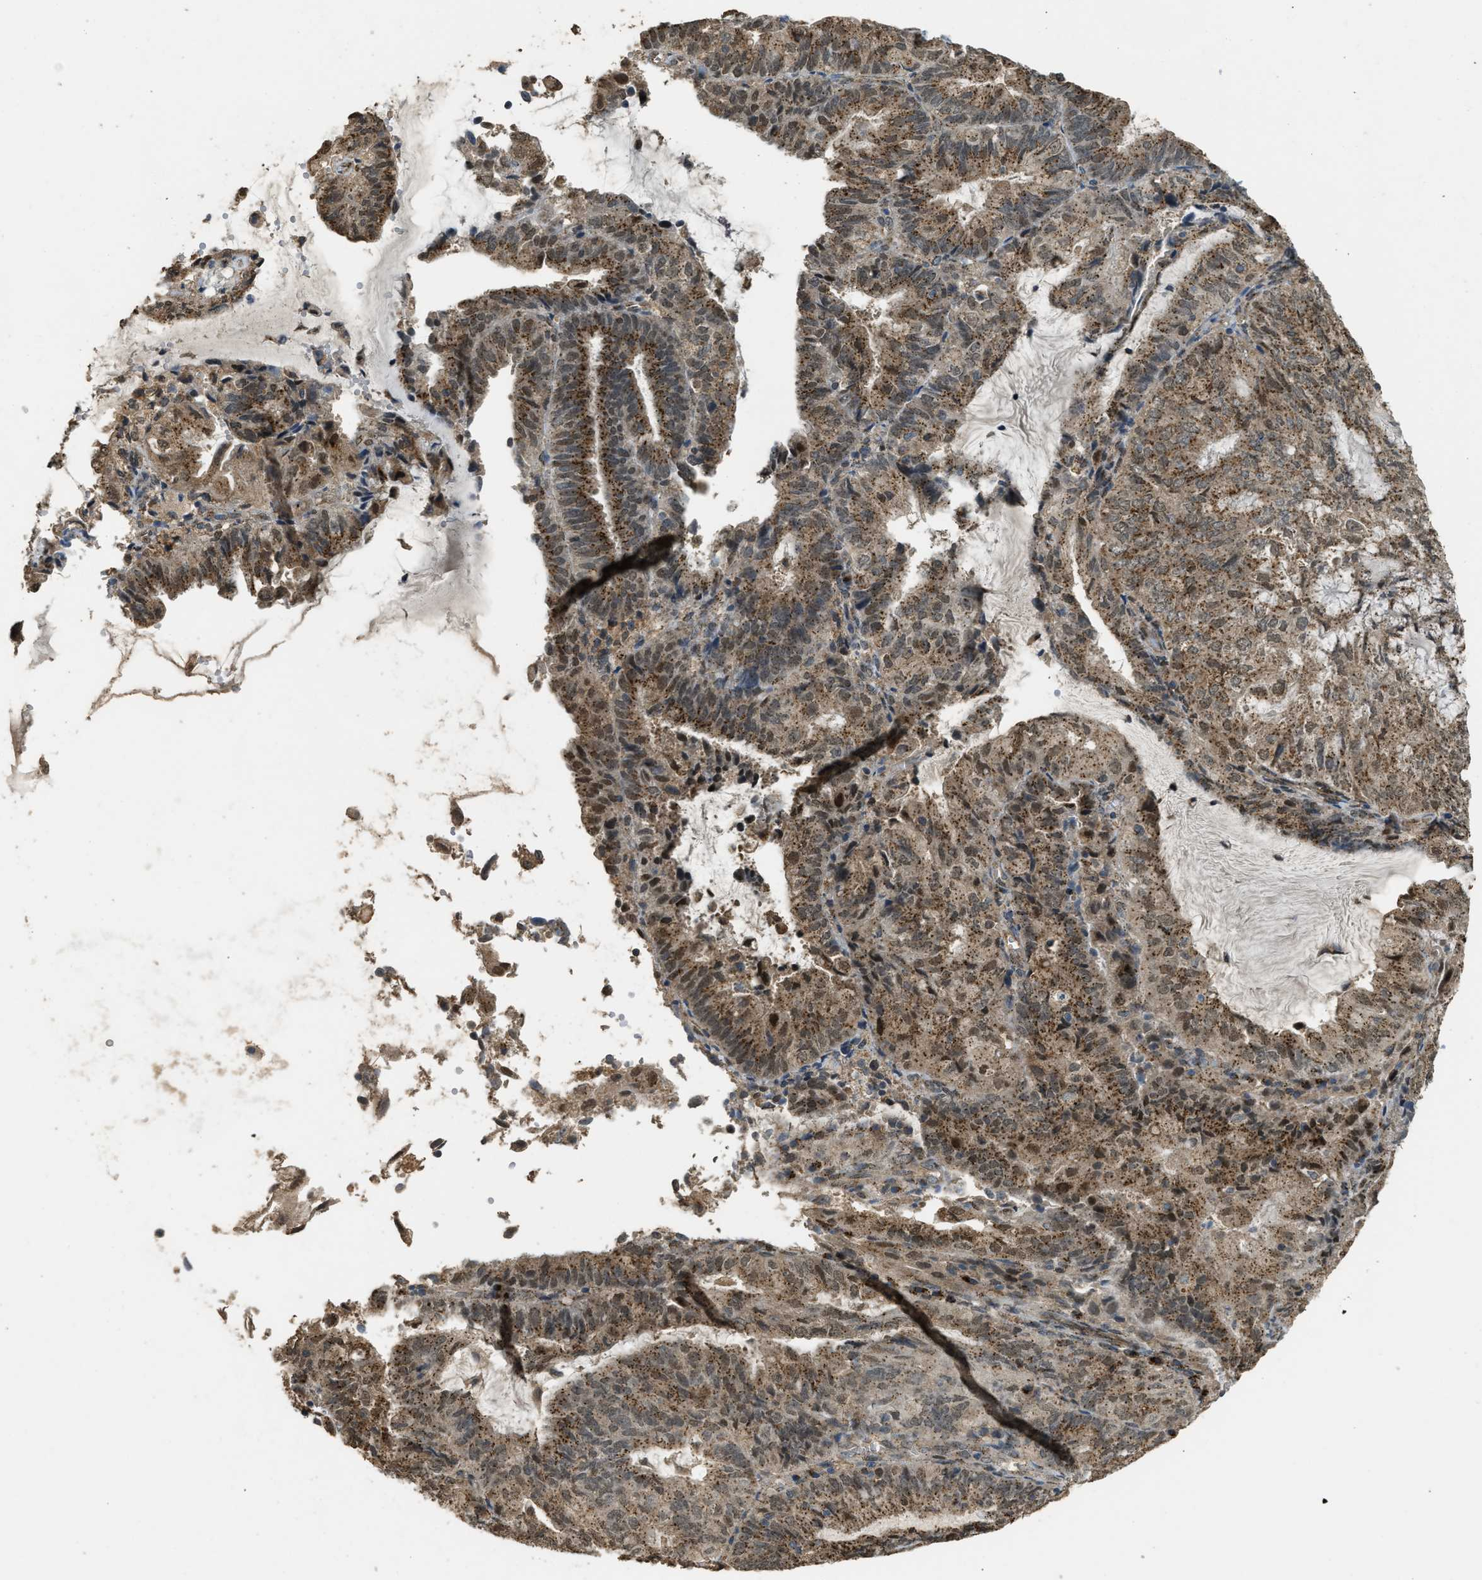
{"staining": {"intensity": "moderate", "quantity": ">75%", "location": "cytoplasmic/membranous,nuclear"}, "tissue": "endometrial cancer", "cell_type": "Tumor cells", "image_type": "cancer", "snomed": [{"axis": "morphology", "description": "Adenocarcinoma, NOS"}, {"axis": "topography", "description": "Endometrium"}], "caption": "This is an image of immunohistochemistry (IHC) staining of adenocarcinoma (endometrial), which shows moderate staining in the cytoplasmic/membranous and nuclear of tumor cells.", "gene": "IPO7", "patient": {"sex": "female", "age": 81}}